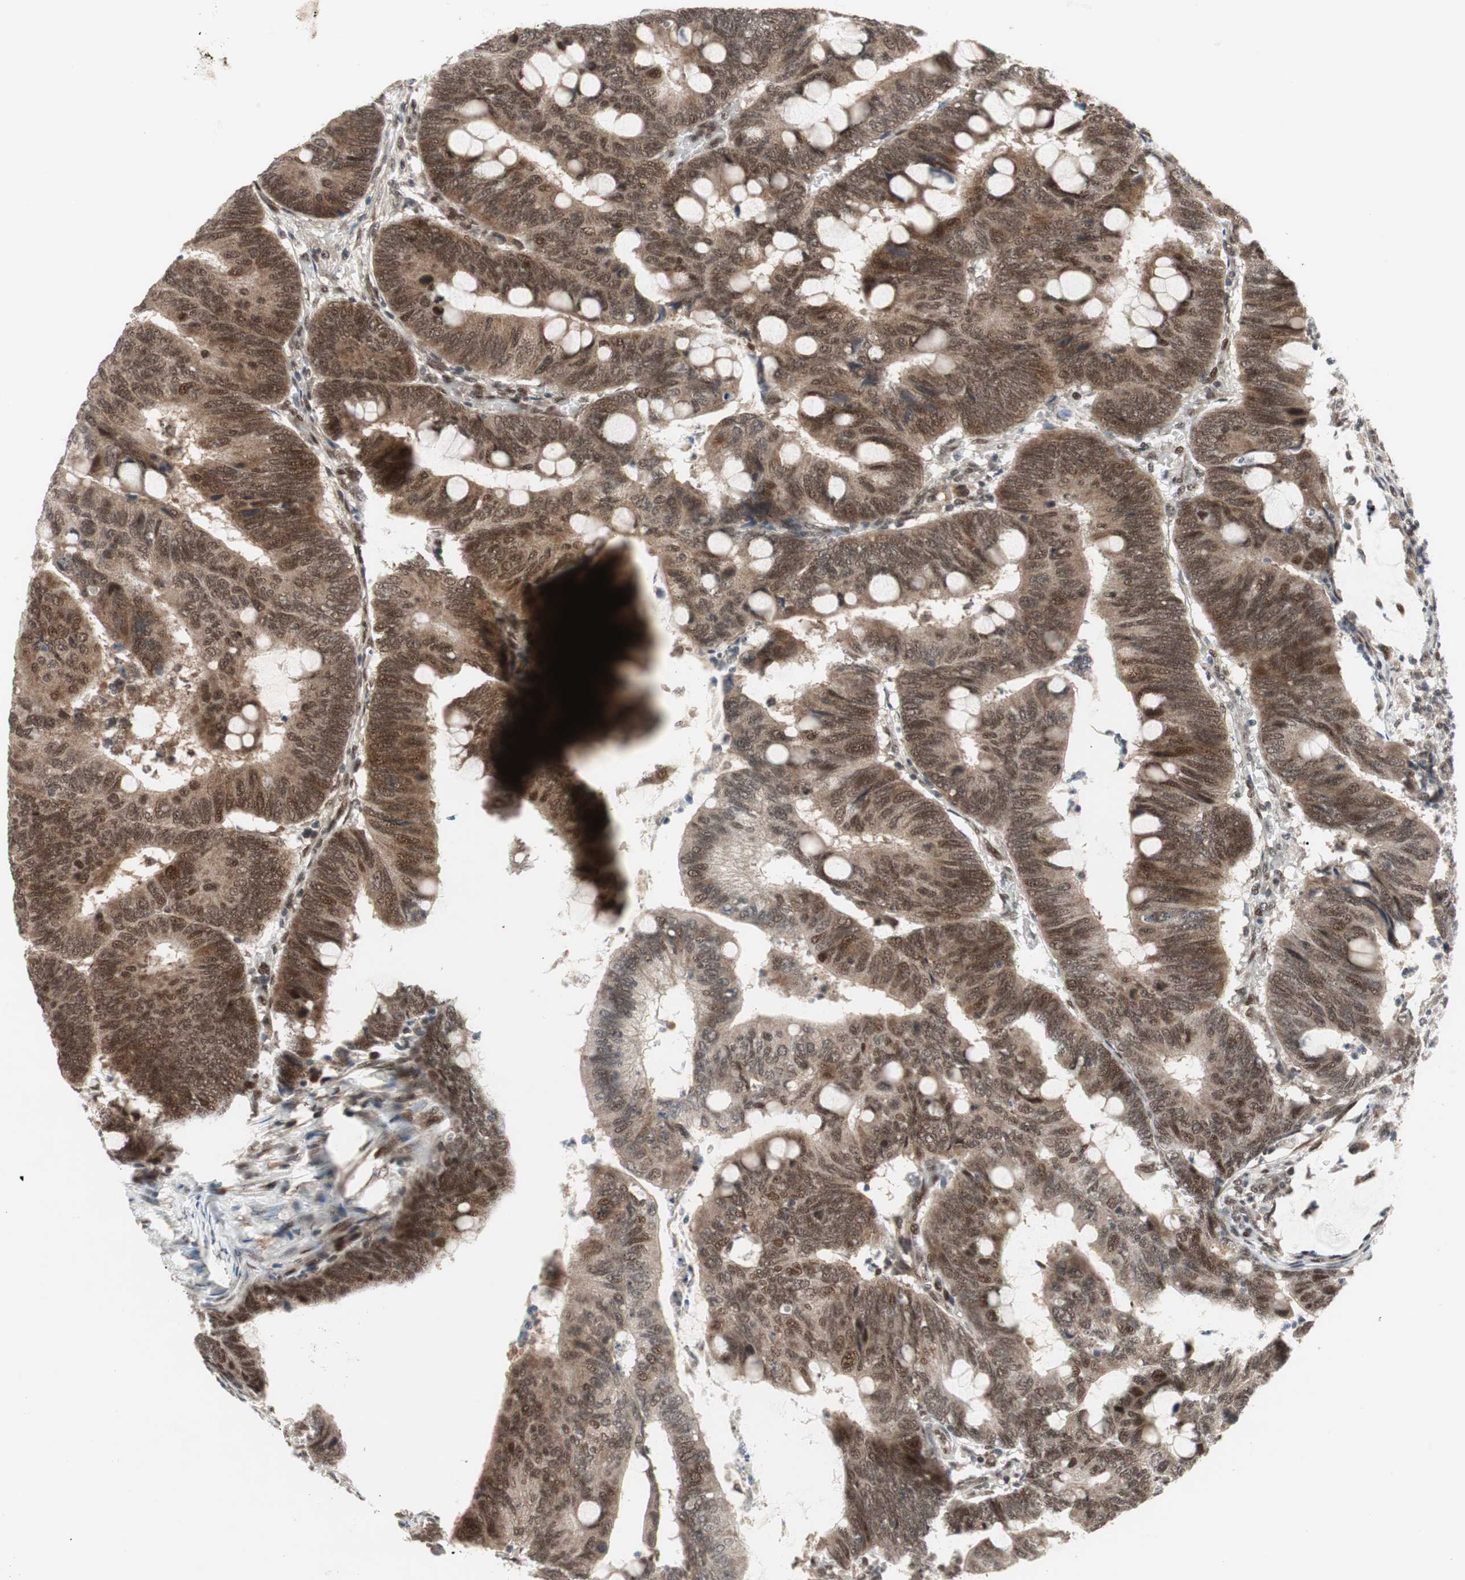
{"staining": {"intensity": "strong", "quantity": ">75%", "location": "cytoplasmic/membranous,nuclear"}, "tissue": "colorectal cancer", "cell_type": "Tumor cells", "image_type": "cancer", "snomed": [{"axis": "morphology", "description": "Normal tissue, NOS"}, {"axis": "morphology", "description": "Adenocarcinoma, NOS"}, {"axis": "topography", "description": "Rectum"}, {"axis": "topography", "description": "Peripheral nerve tissue"}], "caption": "Brown immunohistochemical staining in human colorectal adenocarcinoma reveals strong cytoplasmic/membranous and nuclear staining in approximately >75% of tumor cells.", "gene": "TCF12", "patient": {"sex": "male", "age": 92}}